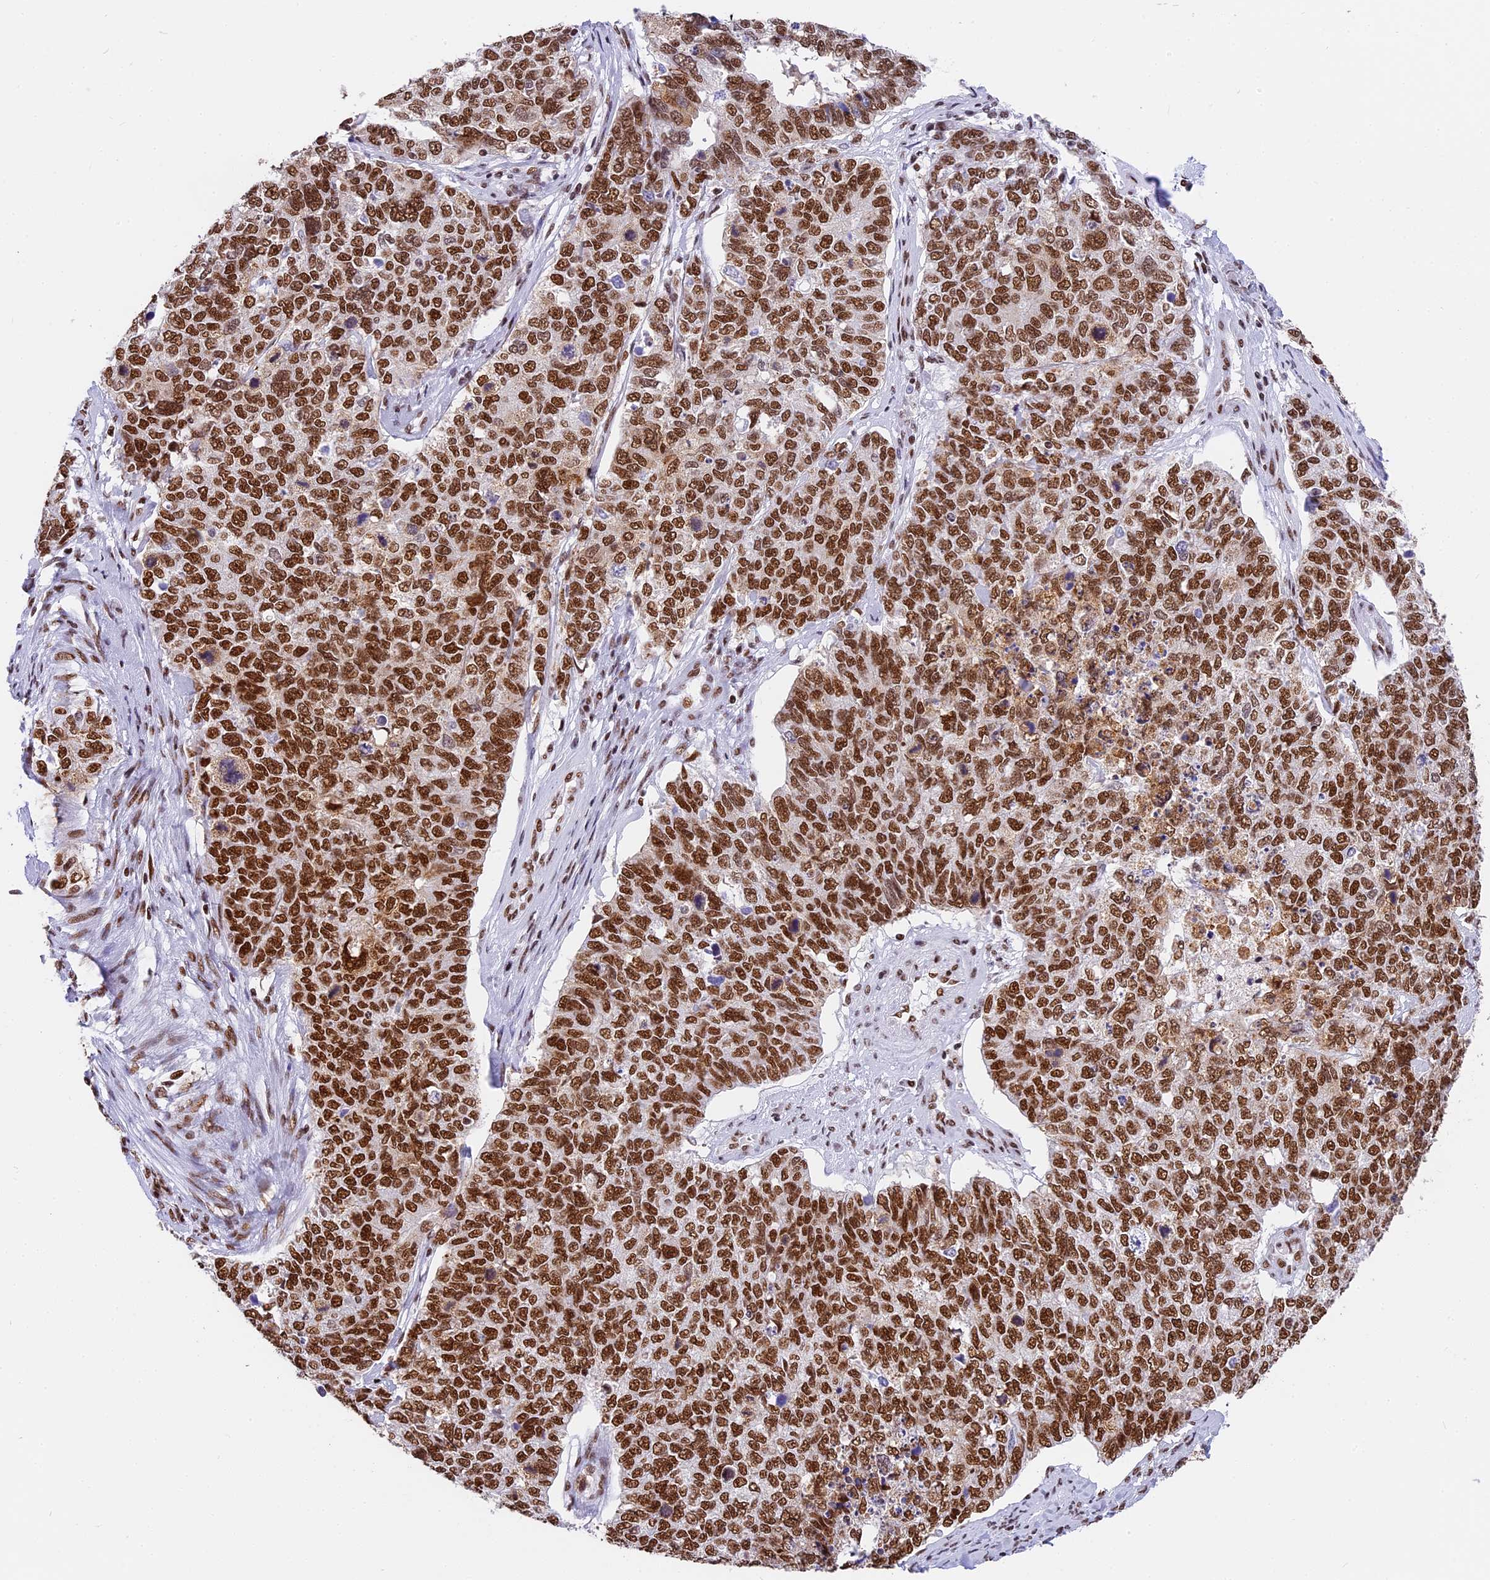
{"staining": {"intensity": "strong", "quantity": ">75%", "location": "nuclear"}, "tissue": "cervical cancer", "cell_type": "Tumor cells", "image_type": "cancer", "snomed": [{"axis": "morphology", "description": "Squamous cell carcinoma, NOS"}, {"axis": "topography", "description": "Cervix"}], "caption": "Squamous cell carcinoma (cervical) tissue exhibits strong nuclear staining in about >75% of tumor cells (IHC, brightfield microscopy, high magnification).", "gene": "SBNO1", "patient": {"sex": "female", "age": 63}}